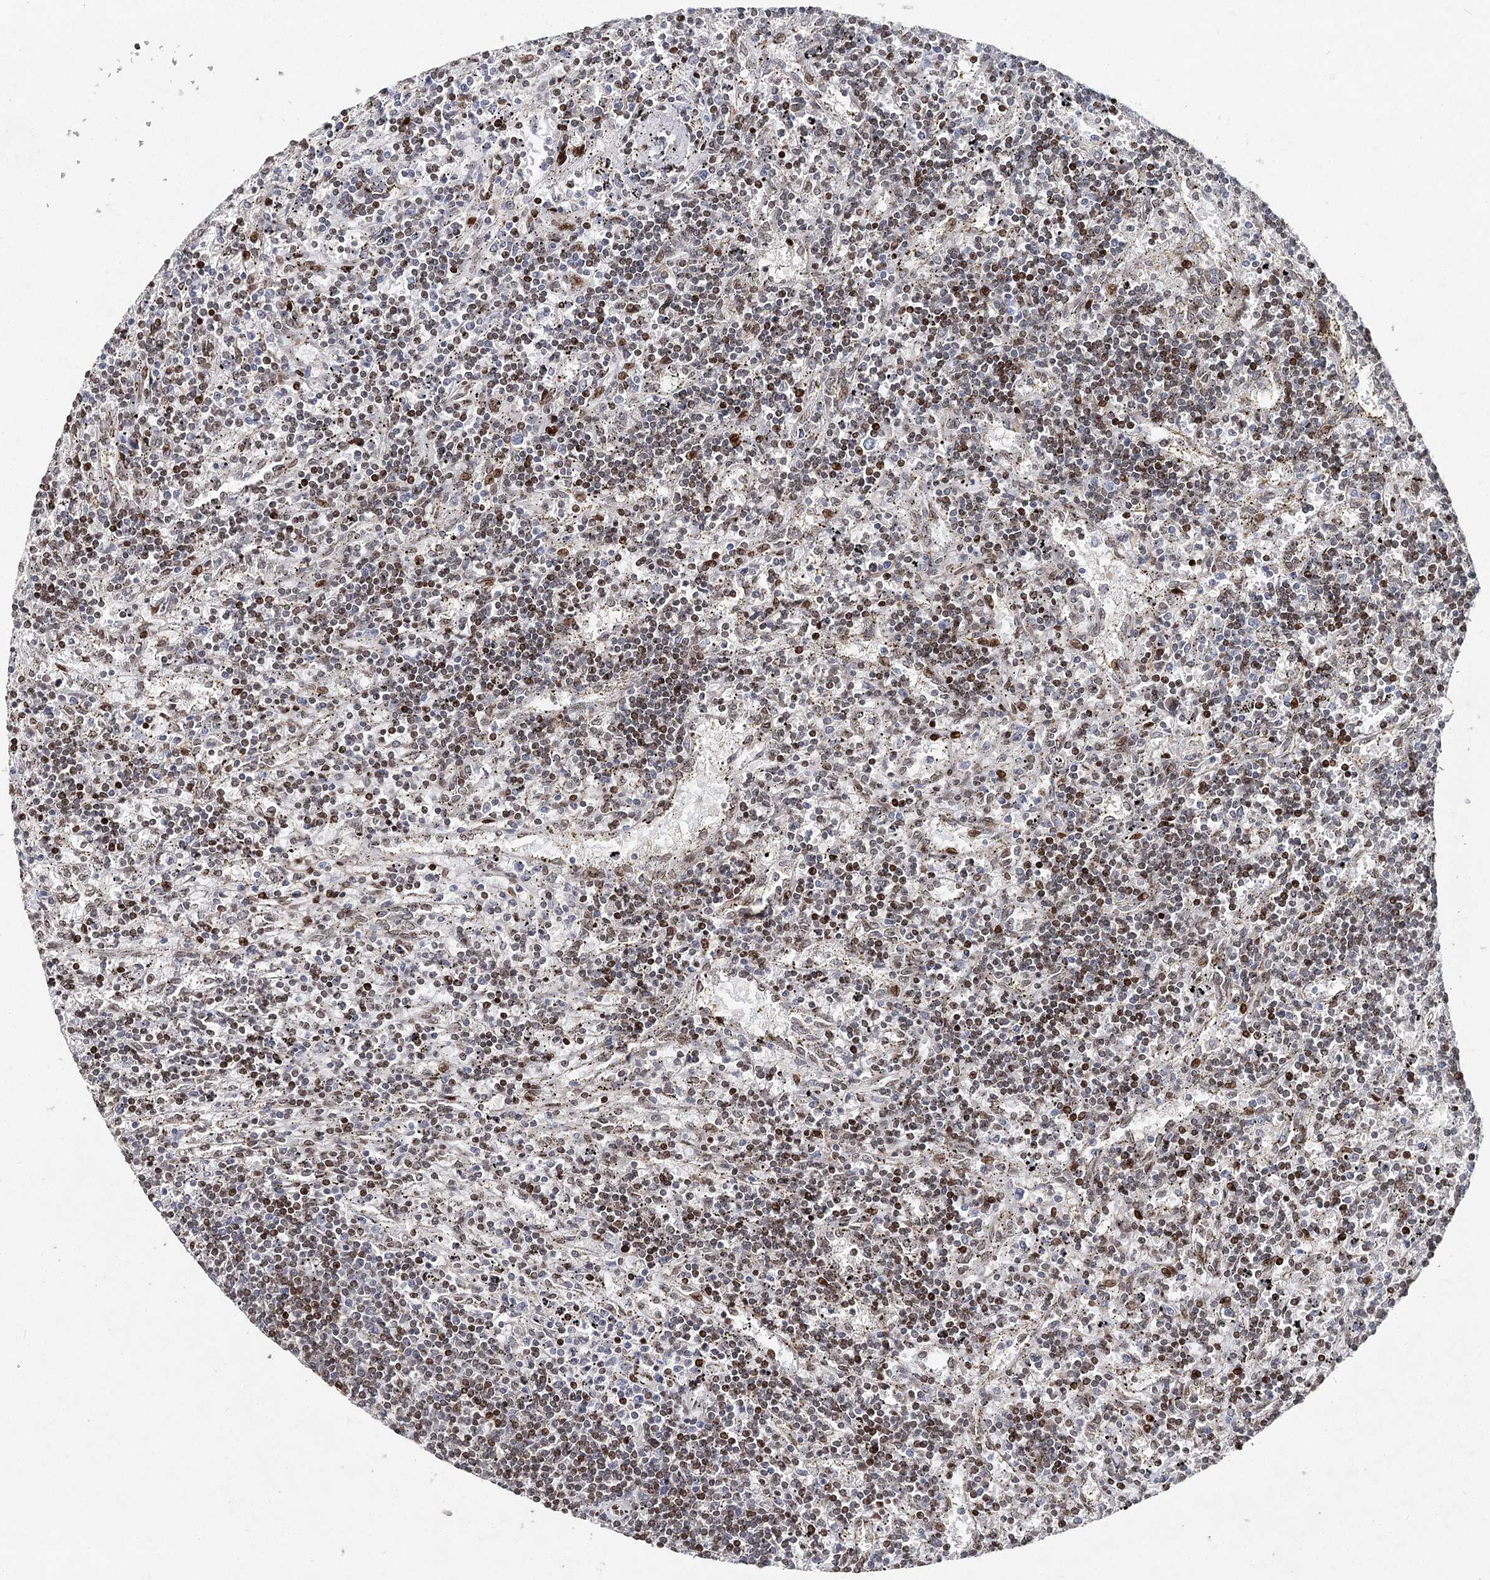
{"staining": {"intensity": "moderate", "quantity": "25%-75%", "location": "nuclear"}, "tissue": "lymphoma", "cell_type": "Tumor cells", "image_type": "cancer", "snomed": [{"axis": "morphology", "description": "Malignant lymphoma, non-Hodgkin's type, Low grade"}, {"axis": "topography", "description": "Spleen"}], "caption": "Tumor cells demonstrate medium levels of moderate nuclear expression in about 25%-75% of cells in human lymphoma. (DAB (3,3'-diaminobenzidine) IHC with brightfield microscopy, high magnification).", "gene": "FRMD4A", "patient": {"sex": "male", "age": 76}}